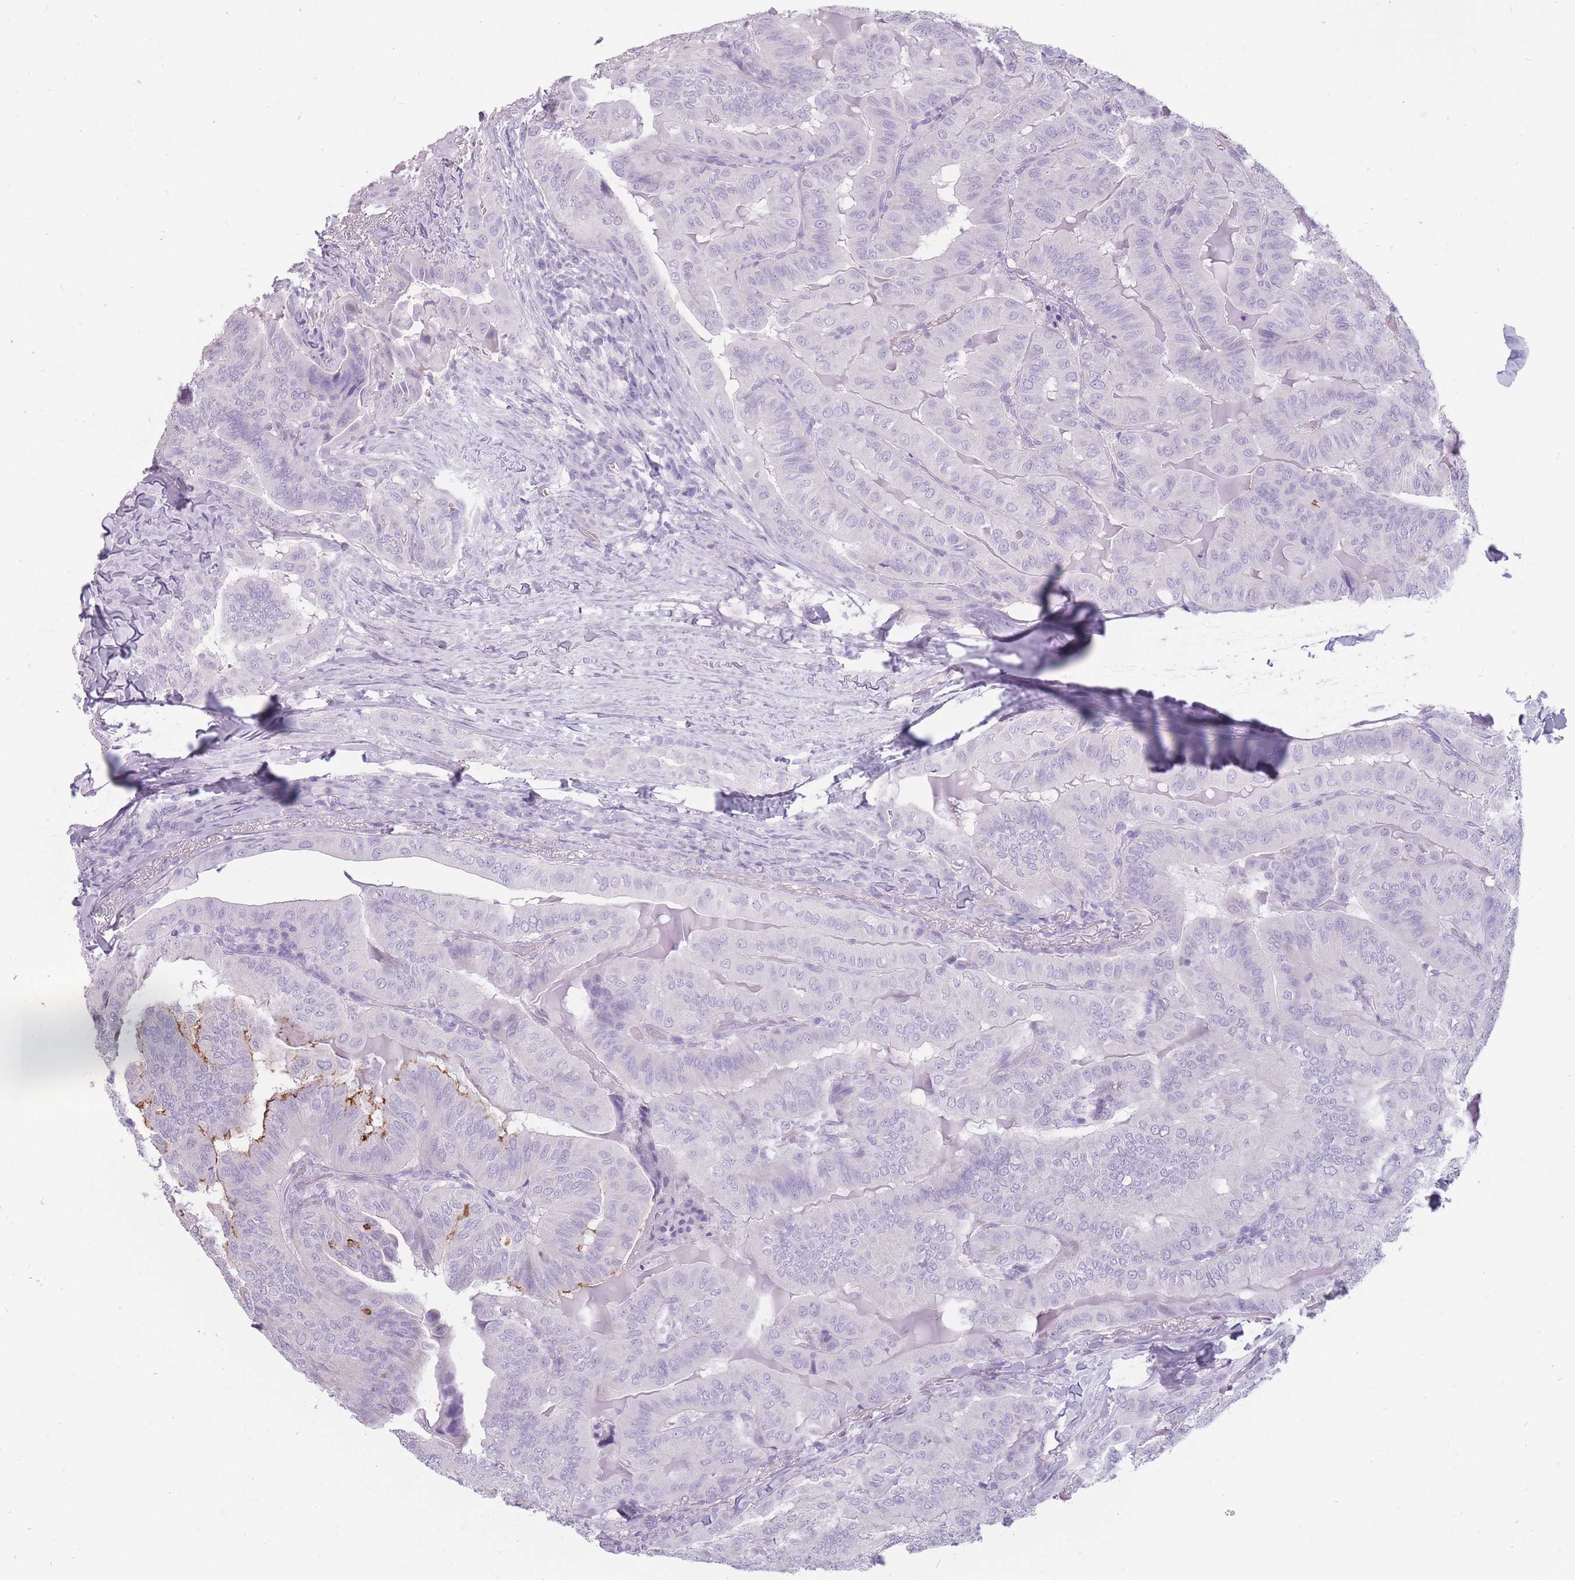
{"staining": {"intensity": "negative", "quantity": "none", "location": "none"}, "tissue": "thyroid cancer", "cell_type": "Tumor cells", "image_type": "cancer", "snomed": [{"axis": "morphology", "description": "Papillary adenocarcinoma, NOS"}, {"axis": "topography", "description": "Thyroid gland"}], "caption": "There is no significant staining in tumor cells of thyroid cancer (papillary adenocarcinoma). (DAB (3,3'-diaminobenzidine) immunohistochemistry (IHC) visualized using brightfield microscopy, high magnification).", "gene": "CCNO", "patient": {"sex": "female", "age": 68}}